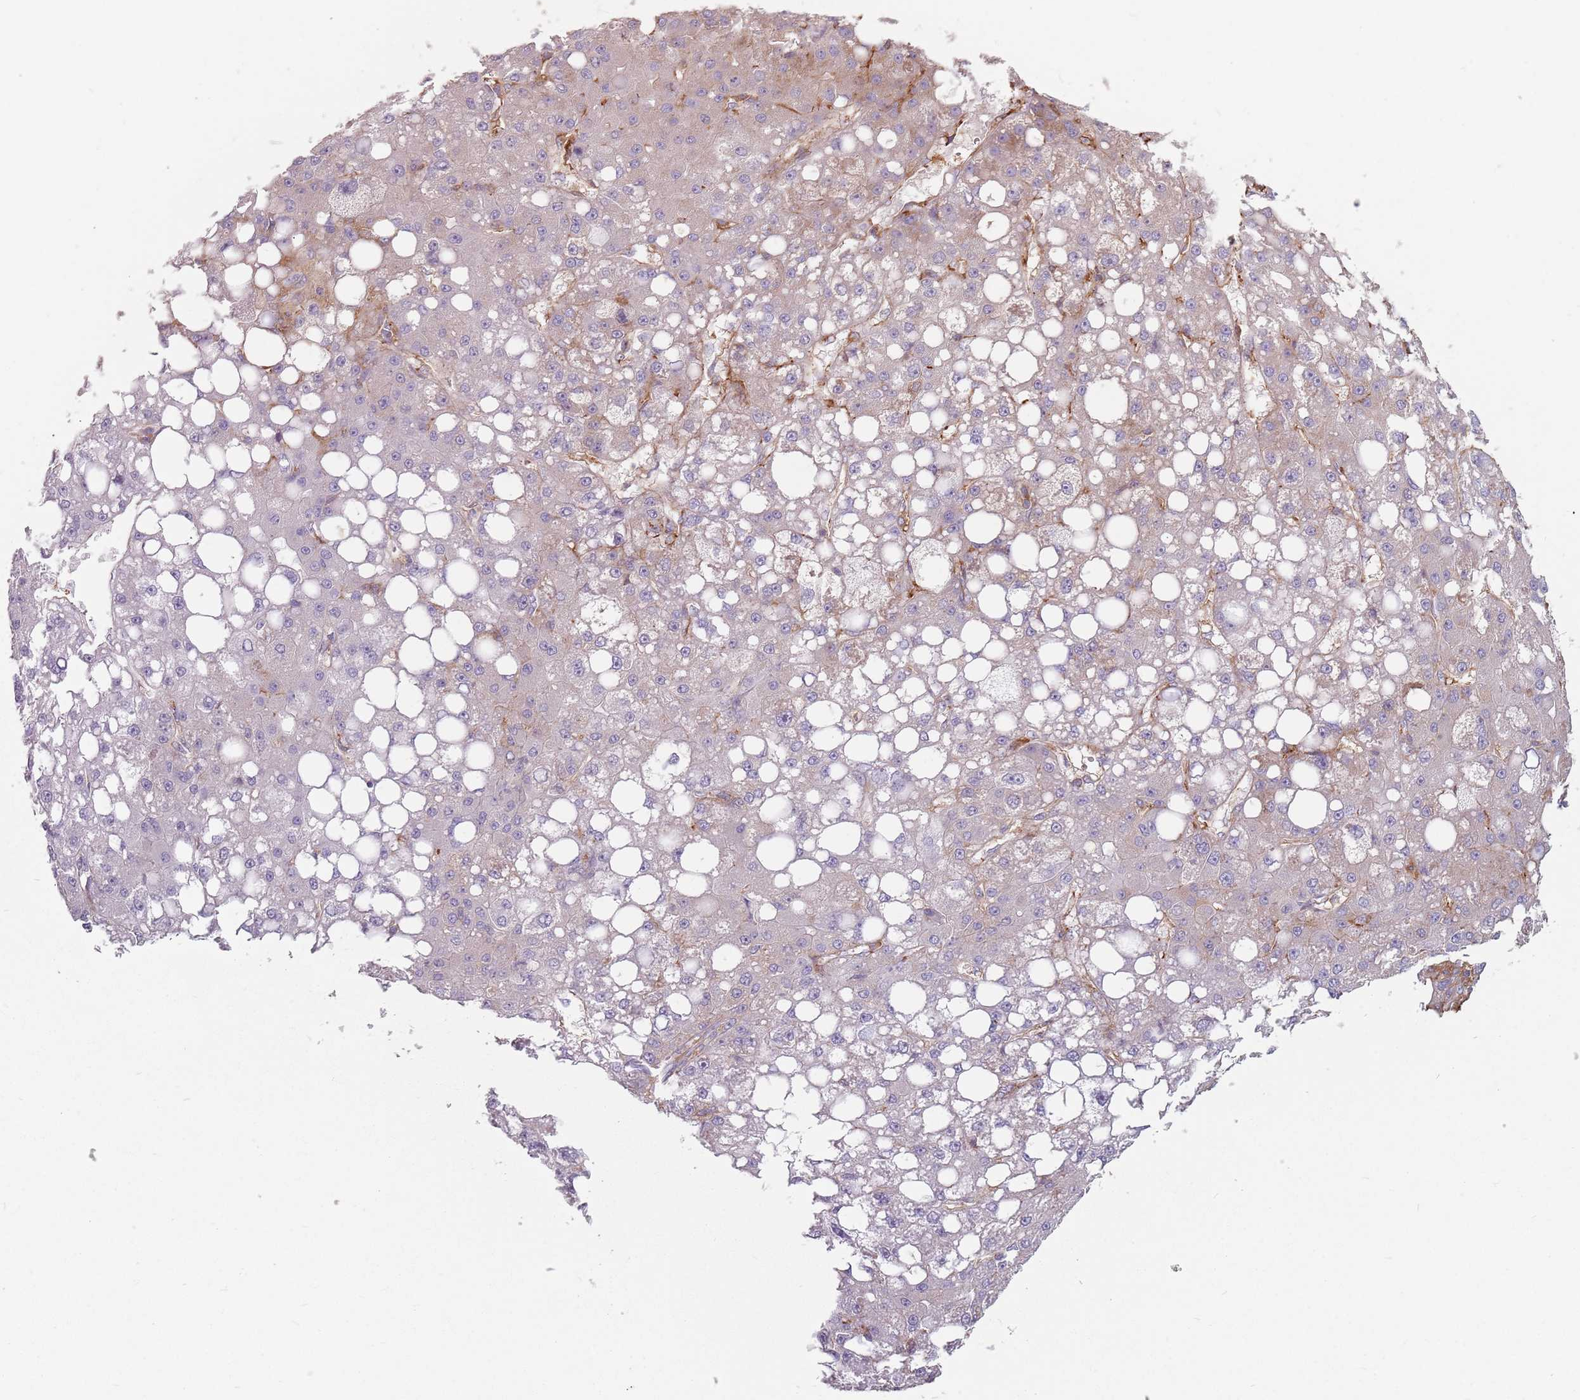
{"staining": {"intensity": "weak", "quantity": "<25%", "location": "cytoplasmic/membranous"}, "tissue": "liver cancer", "cell_type": "Tumor cells", "image_type": "cancer", "snomed": [{"axis": "morphology", "description": "Carcinoma, Hepatocellular, NOS"}, {"axis": "topography", "description": "Liver"}], "caption": "There is no significant positivity in tumor cells of liver hepatocellular carcinoma. The staining is performed using DAB (3,3'-diaminobenzidine) brown chromogen with nuclei counter-stained in using hematoxylin.", "gene": "TPD52L2", "patient": {"sex": "male", "age": 67}}